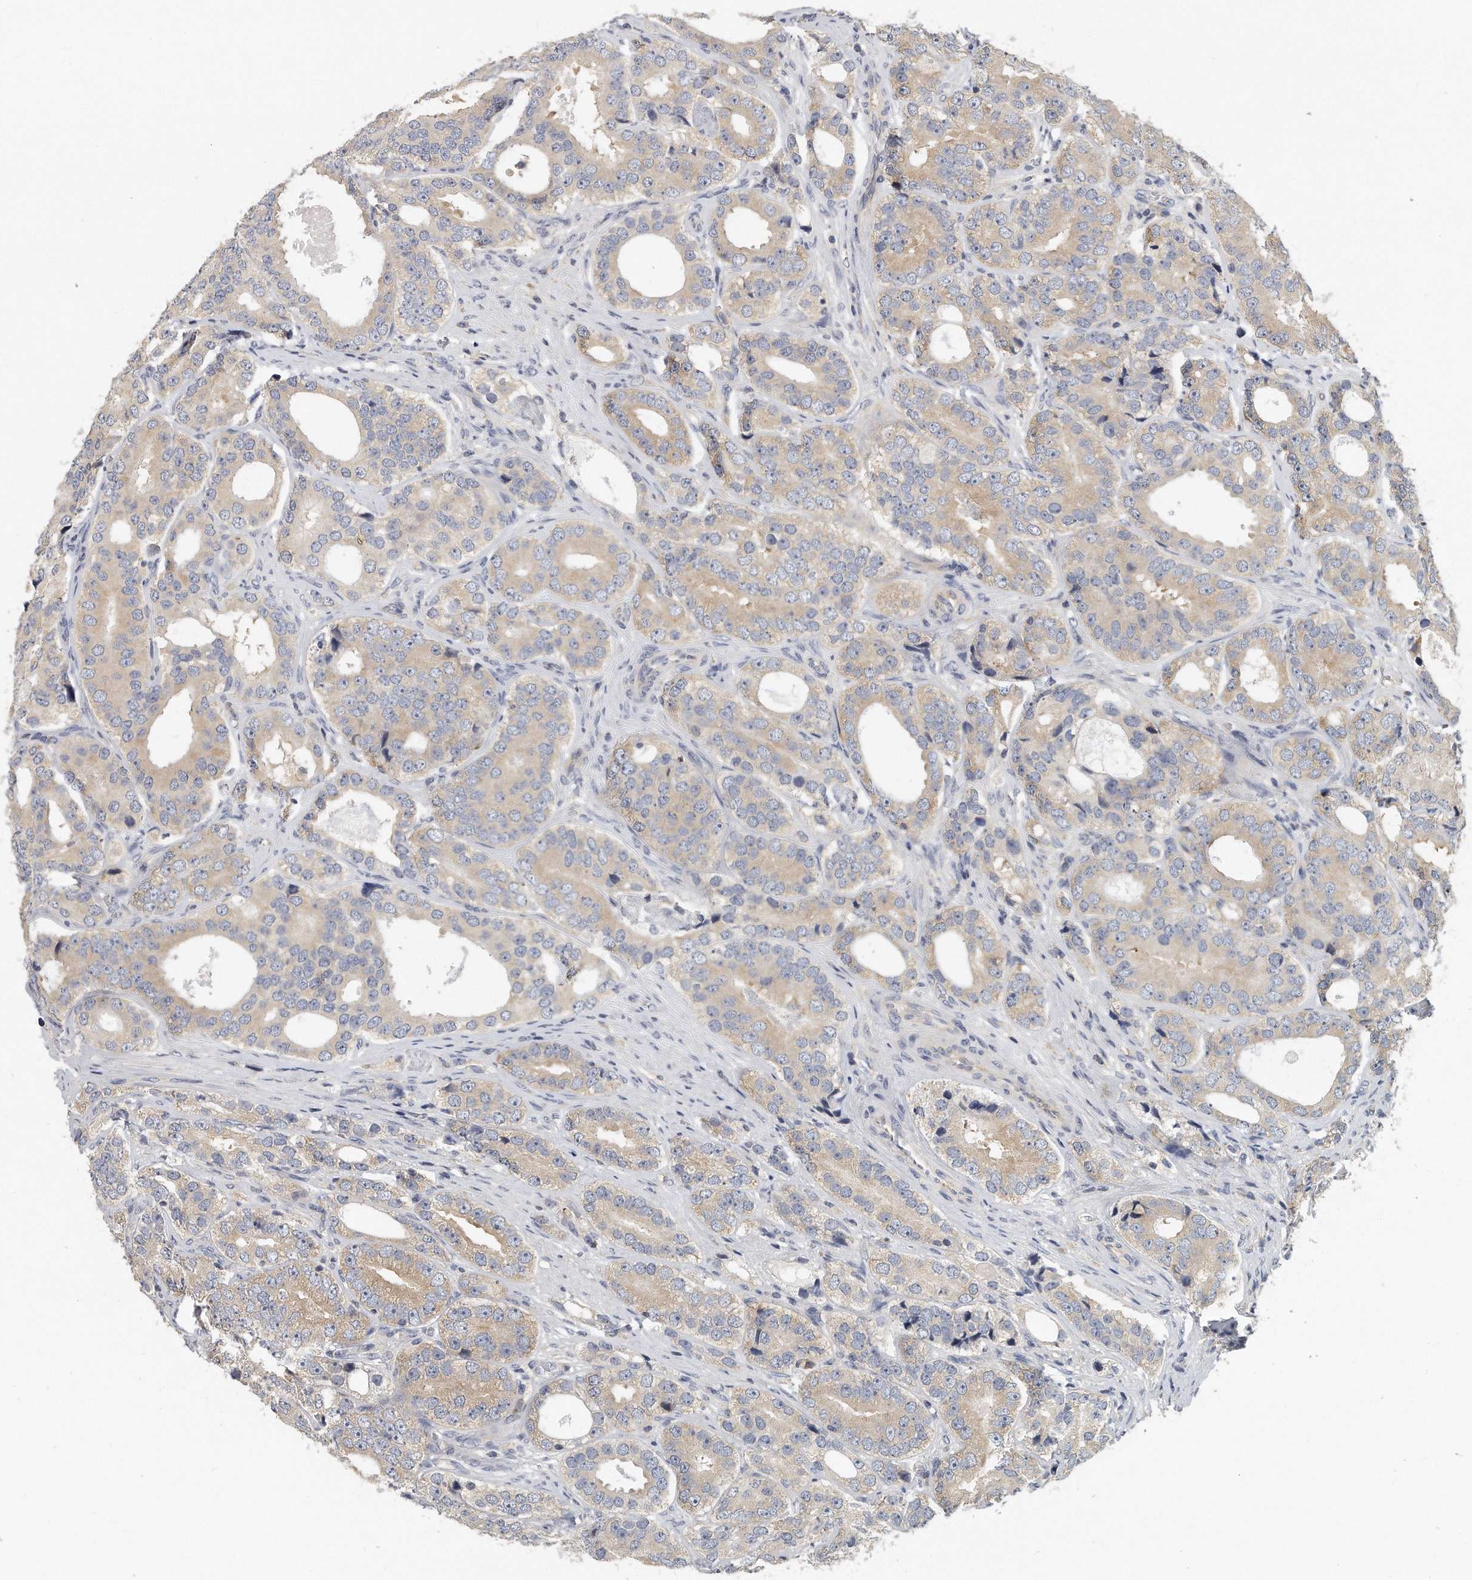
{"staining": {"intensity": "weak", "quantity": "25%-75%", "location": "cytoplasmic/membranous"}, "tissue": "prostate cancer", "cell_type": "Tumor cells", "image_type": "cancer", "snomed": [{"axis": "morphology", "description": "Adenocarcinoma, High grade"}, {"axis": "topography", "description": "Prostate"}], "caption": "Protein expression analysis of prostate cancer (high-grade adenocarcinoma) demonstrates weak cytoplasmic/membranous expression in approximately 25%-75% of tumor cells. (DAB (3,3'-diaminobenzidine) IHC with brightfield microscopy, high magnification).", "gene": "EIF3I", "patient": {"sex": "male", "age": 56}}